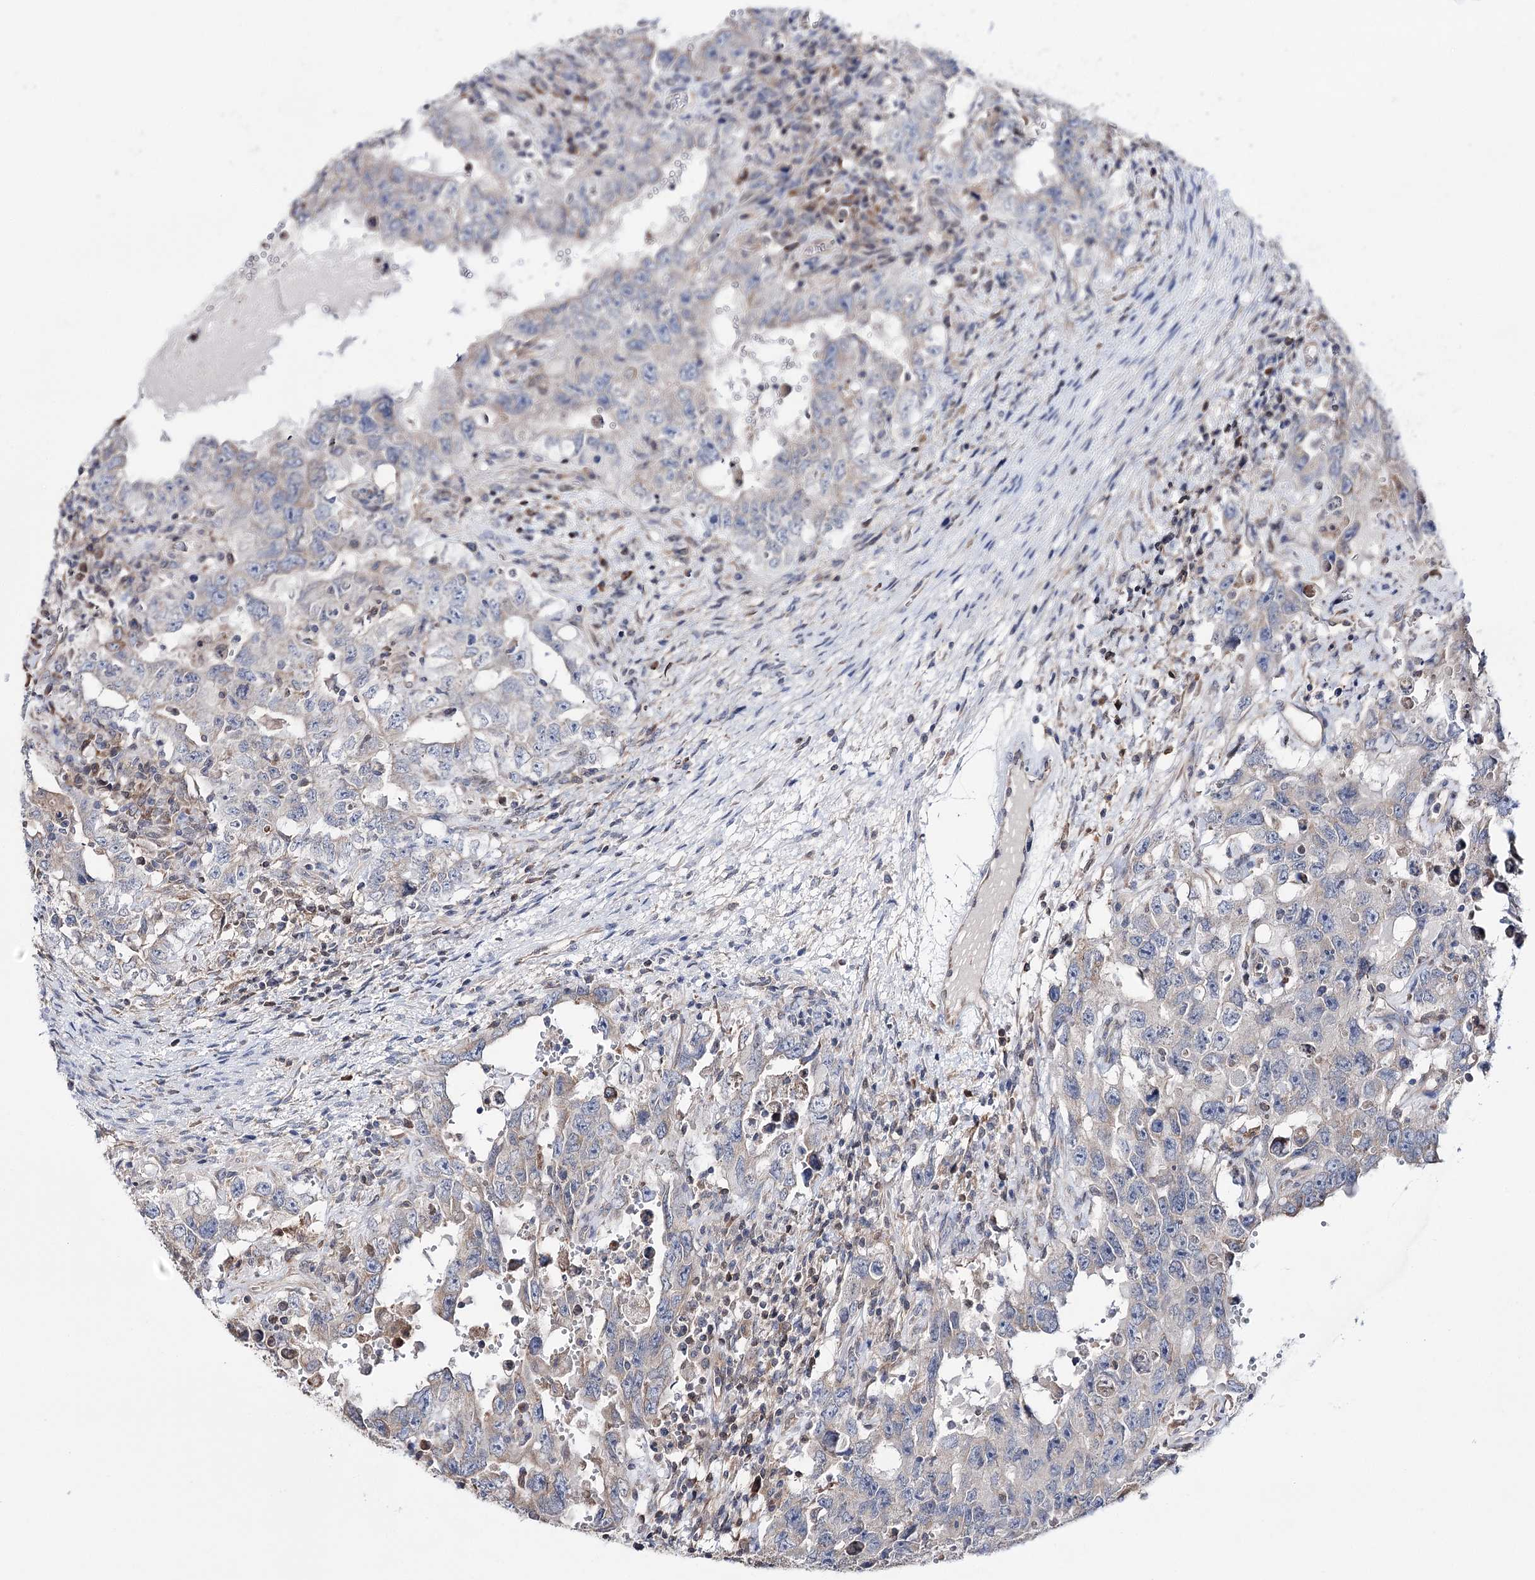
{"staining": {"intensity": "moderate", "quantity": "<25%", "location": "cytoplasmic/membranous"}, "tissue": "testis cancer", "cell_type": "Tumor cells", "image_type": "cancer", "snomed": [{"axis": "morphology", "description": "Carcinoma, Embryonal, NOS"}, {"axis": "topography", "description": "Testis"}], "caption": "Testis embryonal carcinoma was stained to show a protein in brown. There is low levels of moderate cytoplasmic/membranous staining in approximately <25% of tumor cells. The staining was performed using DAB (3,3'-diaminobenzidine) to visualize the protein expression in brown, while the nuclei were stained in blue with hematoxylin (Magnification: 20x).", "gene": "PTER", "patient": {"sex": "male", "age": 26}}